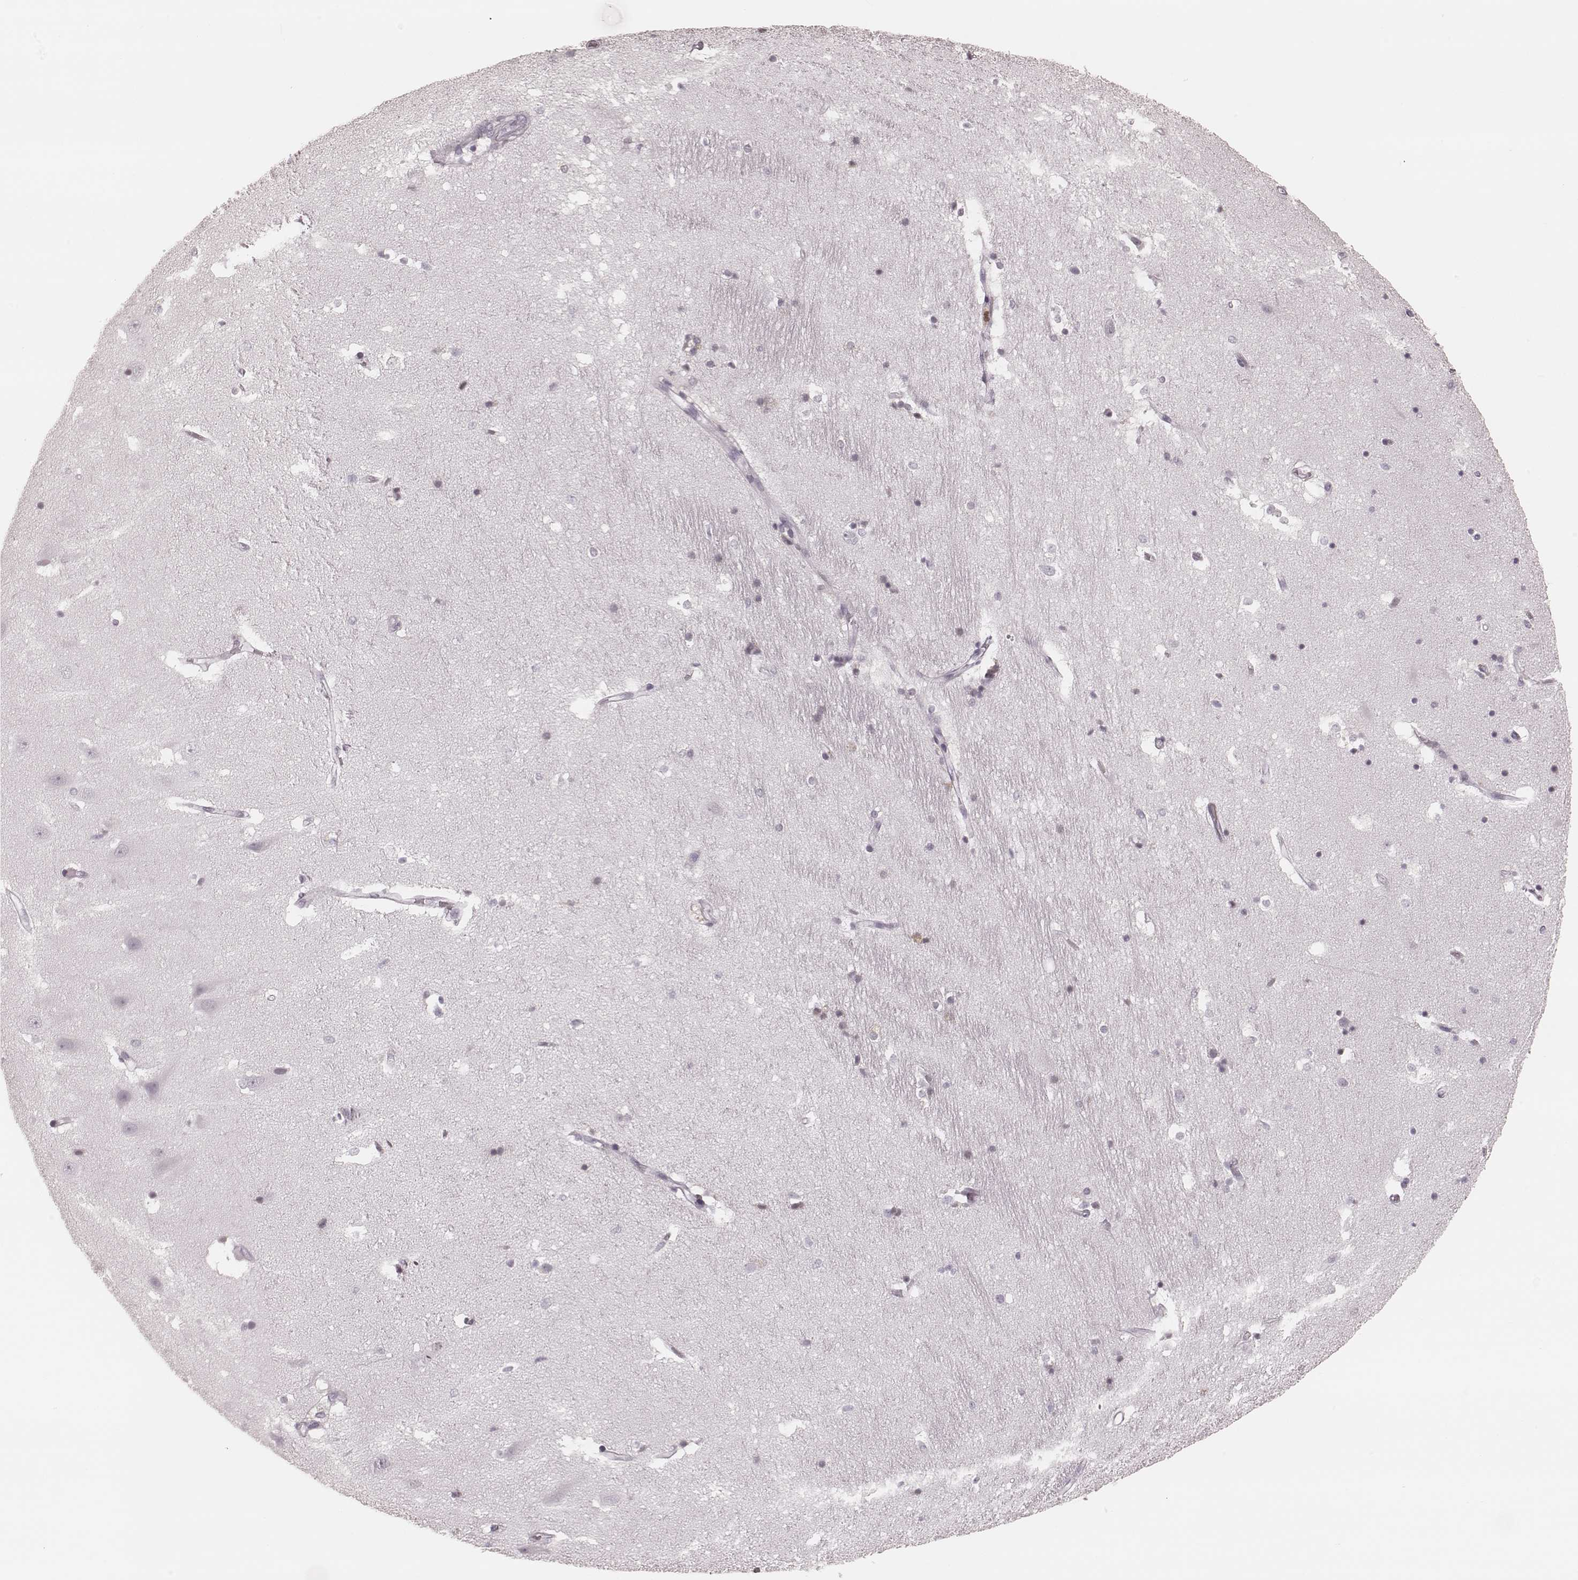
{"staining": {"intensity": "negative", "quantity": "none", "location": "none"}, "tissue": "hippocampus", "cell_type": "Glial cells", "image_type": "normal", "snomed": [{"axis": "morphology", "description": "Normal tissue, NOS"}, {"axis": "topography", "description": "Hippocampus"}], "caption": "The immunohistochemistry (IHC) micrograph has no significant staining in glial cells of hippocampus. (DAB (3,3'-diaminobenzidine) IHC visualized using brightfield microscopy, high magnification).", "gene": "KRT74", "patient": {"sex": "male", "age": 44}}